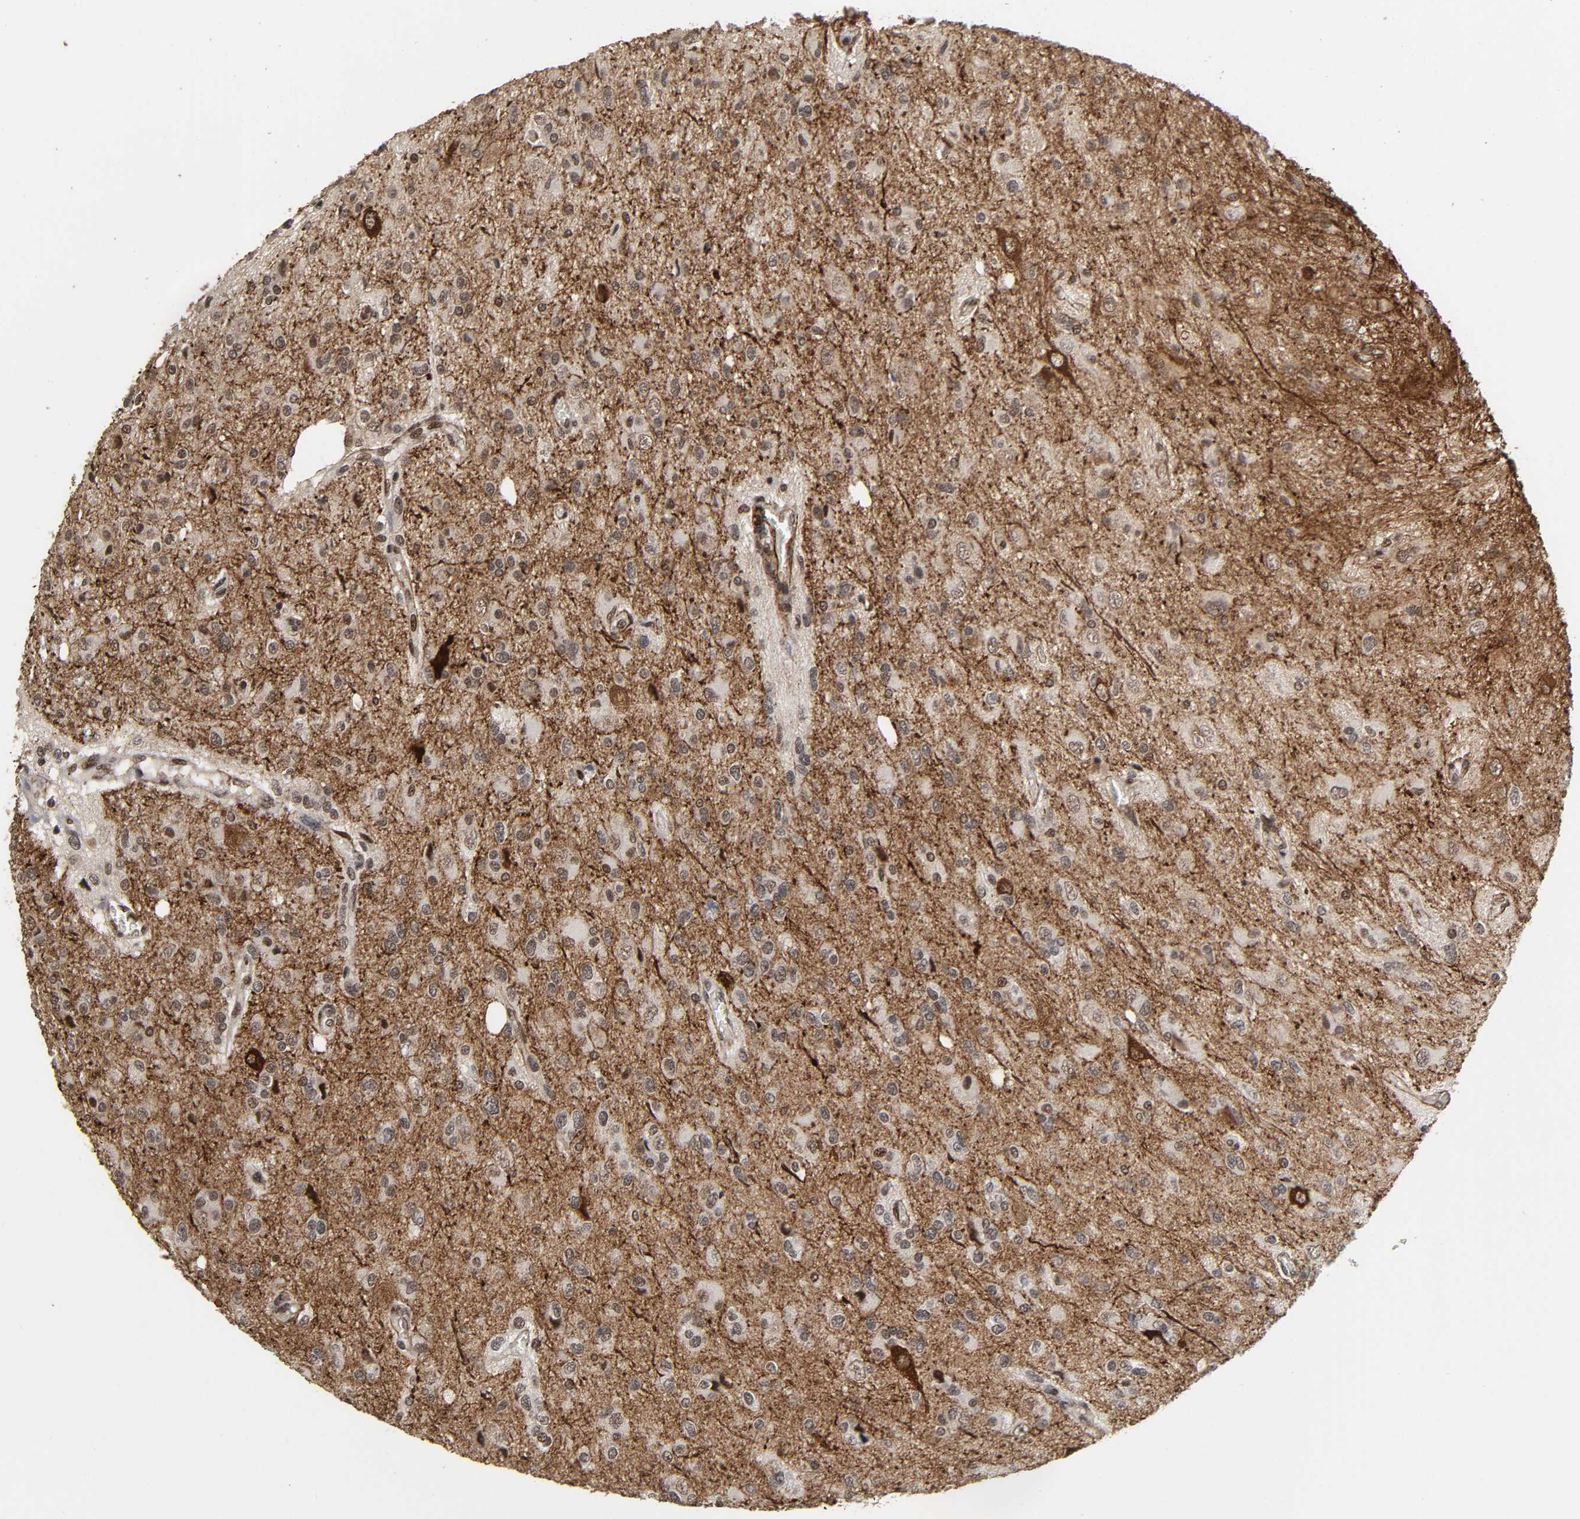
{"staining": {"intensity": "weak", "quantity": ">75%", "location": "cytoplasmic/membranous,nuclear"}, "tissue": "glioma", "cell_type": "Tumor cells", "image_type": "cancer", "snomed": [{"axis": "morphology", "description": "Glioma, malignant, High grade"}, {"axis": "topography", "description": "Brain"}], "caption": "Immunohistochemistry of human malignant glioma (high-grade) shows low levels of weak cytoplasmic/membranous and nuclear staining in approximately >75% of tumor cells.", "gene": "AHNAK2", "patient": {"sex": "male", "age": 47}}